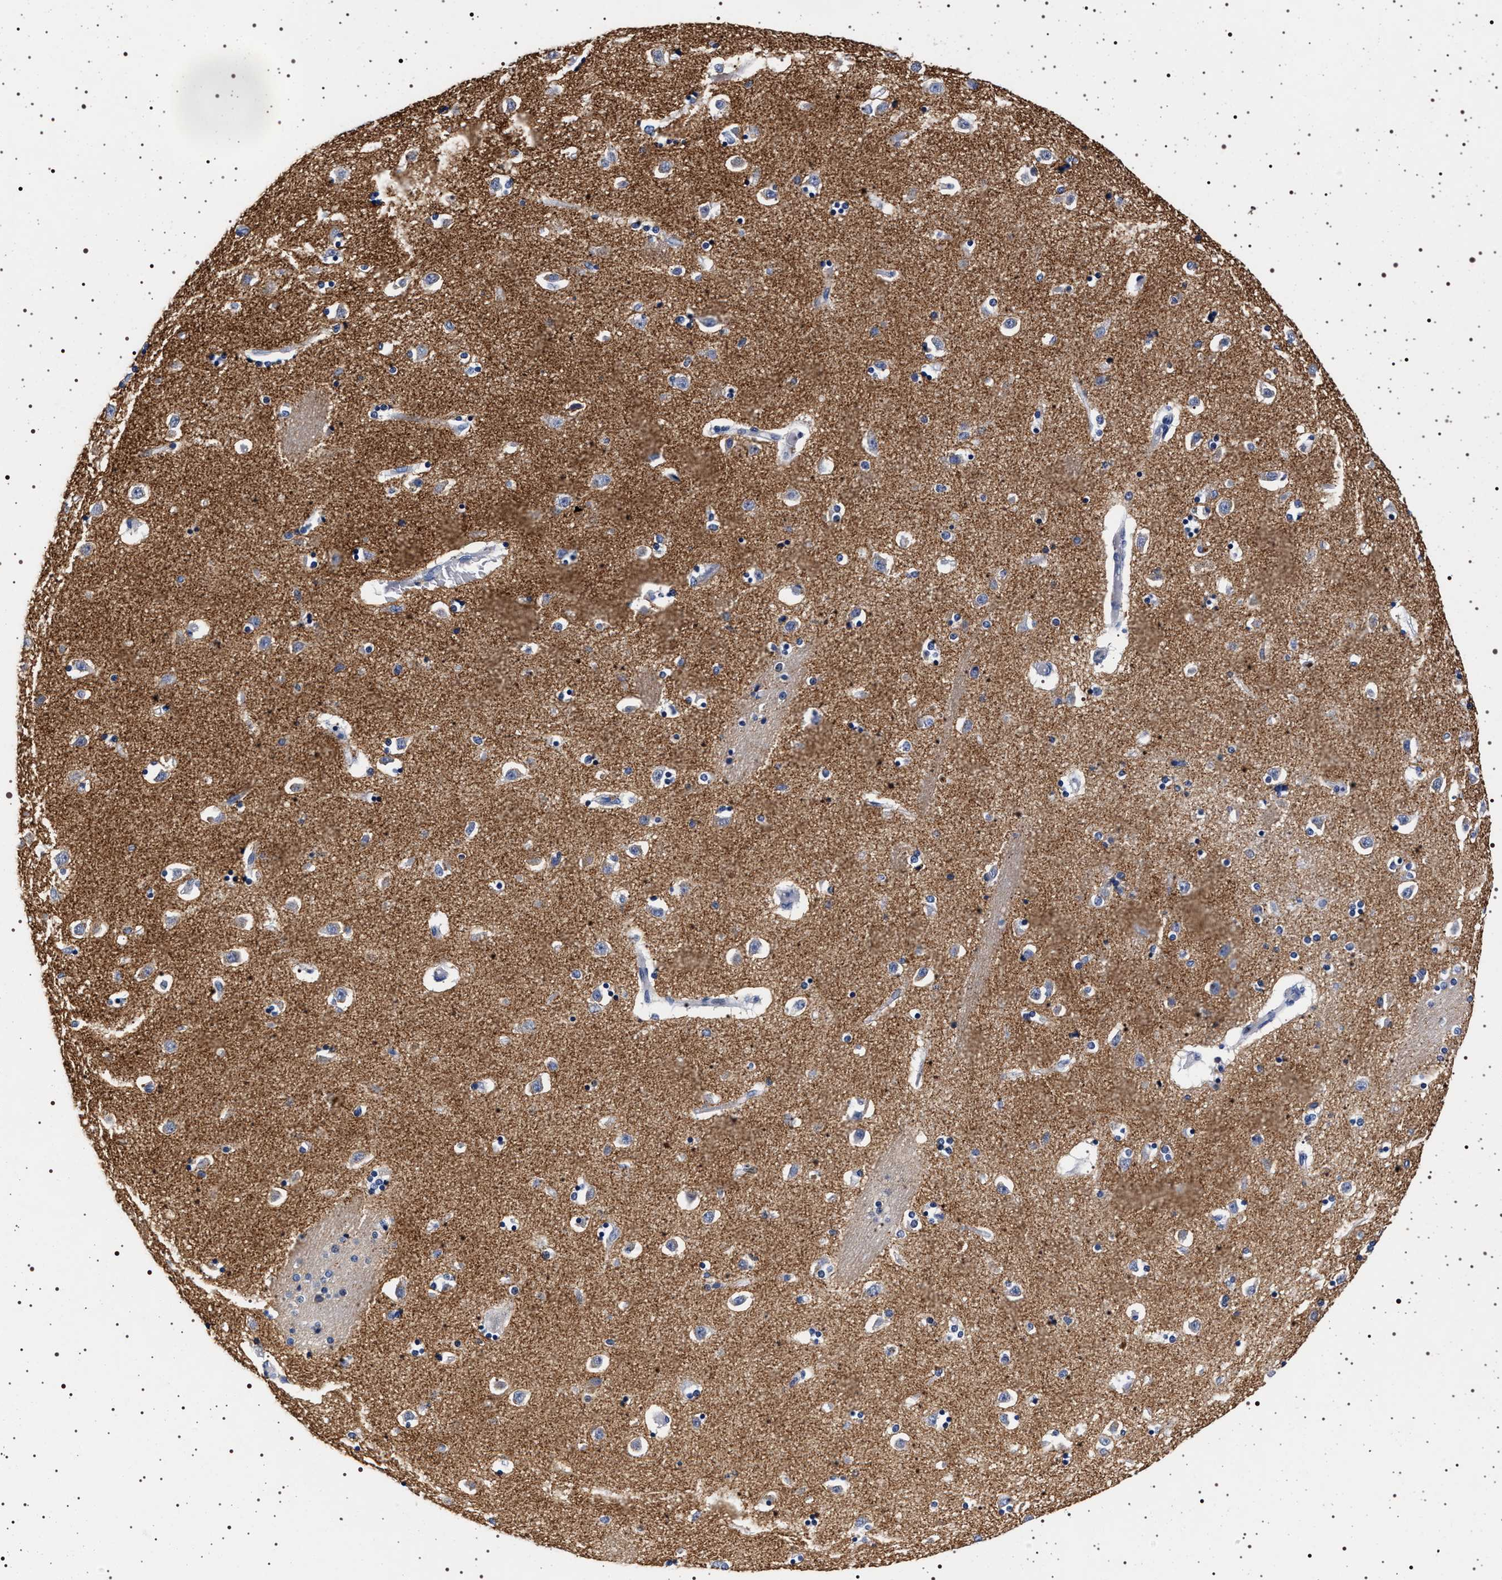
{"staining": {"intensity": "negative", "quantity": "none", "location": "none"}, "tissue": "caudate", "cell_type": "Glial cells", "image_type": "normal", "snomed": [{"axis": "morphology", "description": "Normal tissue, NOS"}, {"axis": "topography", "description": "Lateral ventricle wall"}], "caption": "Immunohistochemistry micrograph of unremarkable caudate stained for a protein (brown), which exhibits no staining in glial cells. The staining is performed using DAB brown chromogen with nuclei counter-stained in using hematoxylin.", "gene": "SYN1", "patient": {"sex": "female", "age": 54}}